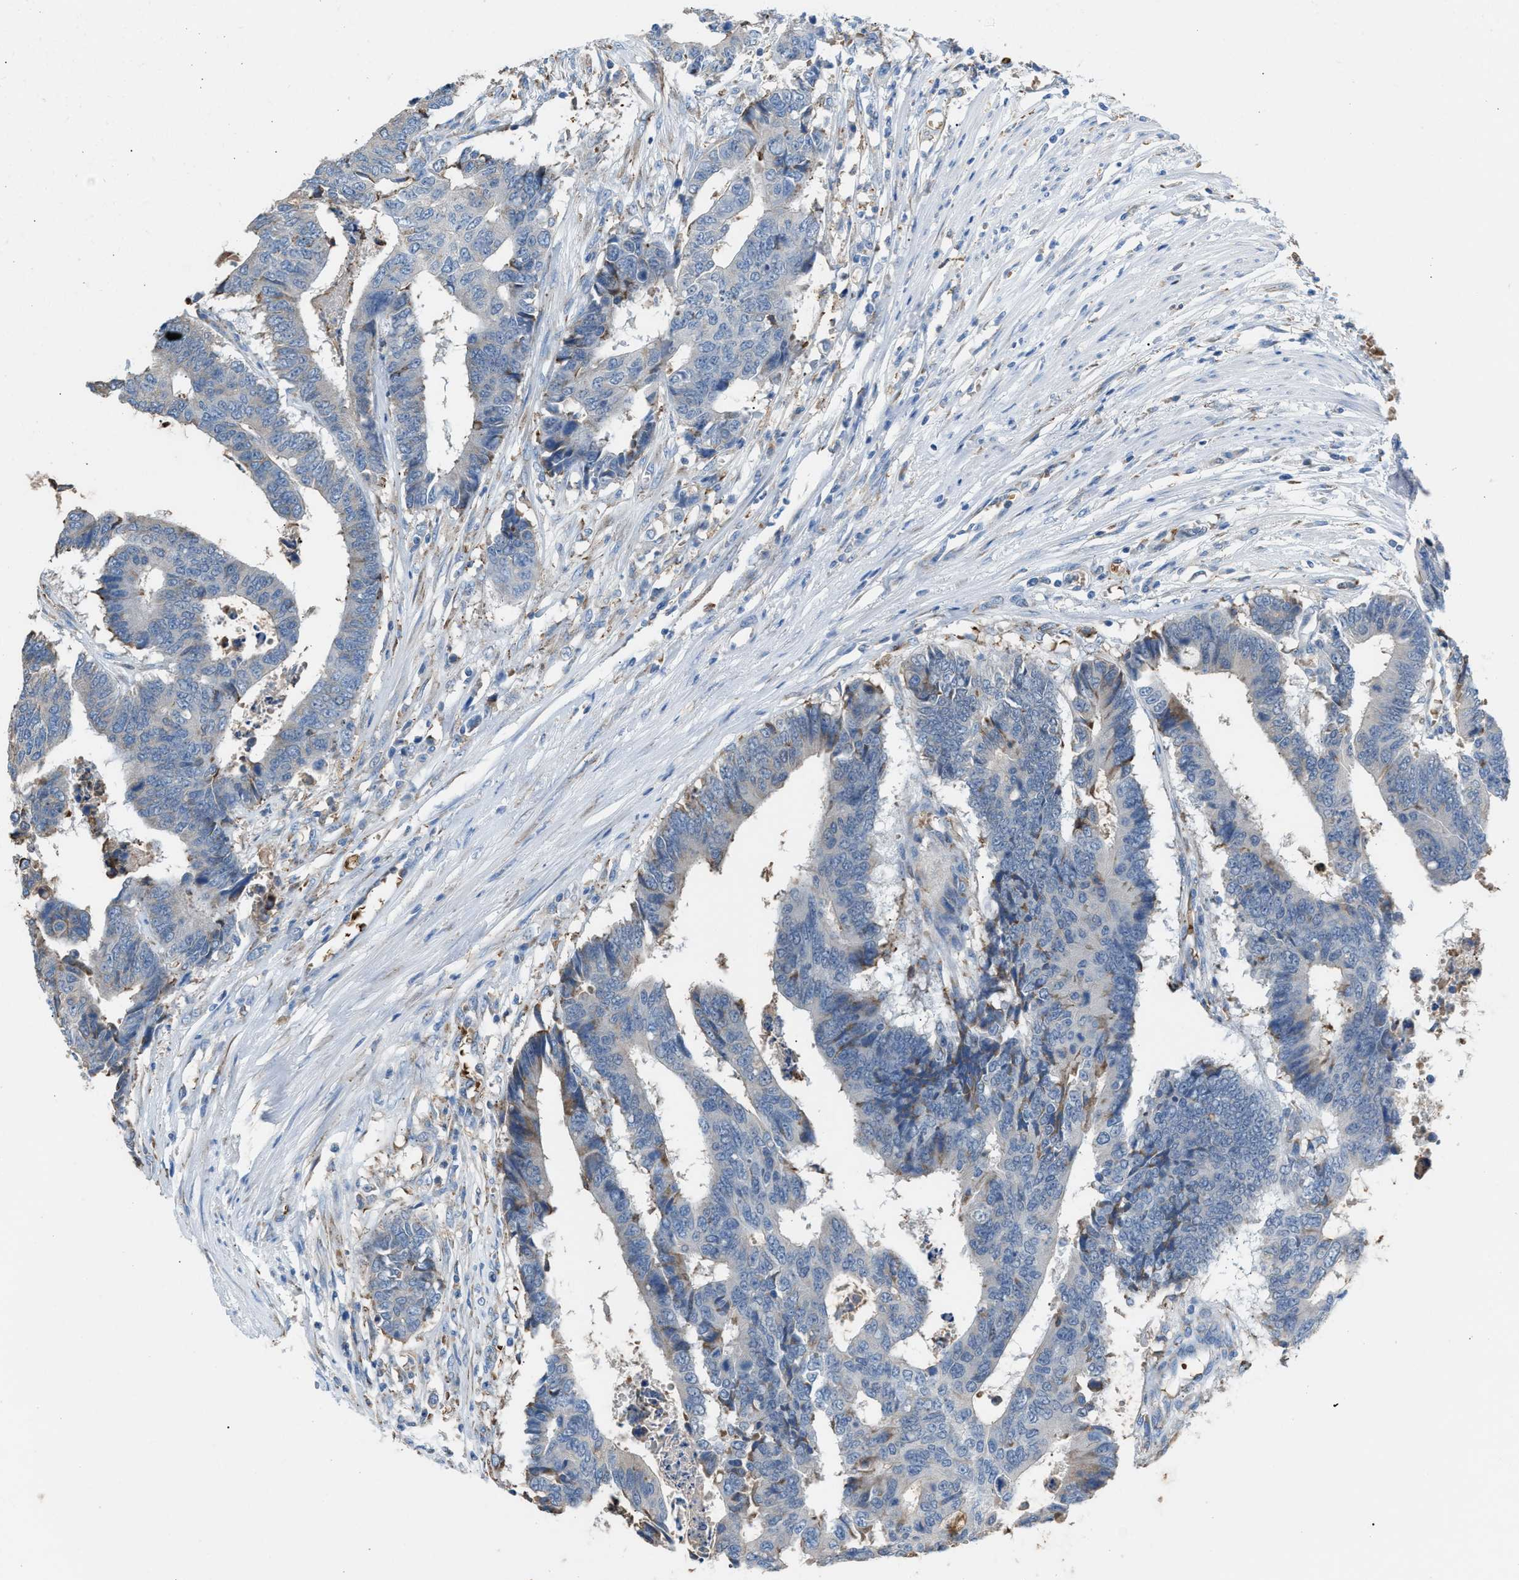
{"staining": {"intensity": "negative", "quantity": "none", "location": "none"}, "tissue": "colorectal cancer", "cell_type": "Tumor cells", "image_type": "cancer", "snomed": [{"axis": "morphology", "description": "Adenocarcinoma, NOS"}, {"axis": "topography", "description": "Rectum"}], "caption": "DAB immunohistochemical staining of human adenocarcinoma (colorectal) reveals no significant positivity in tumor cells.", "gene": "CA3", "patient": {"sex": "male", "age": 84}}